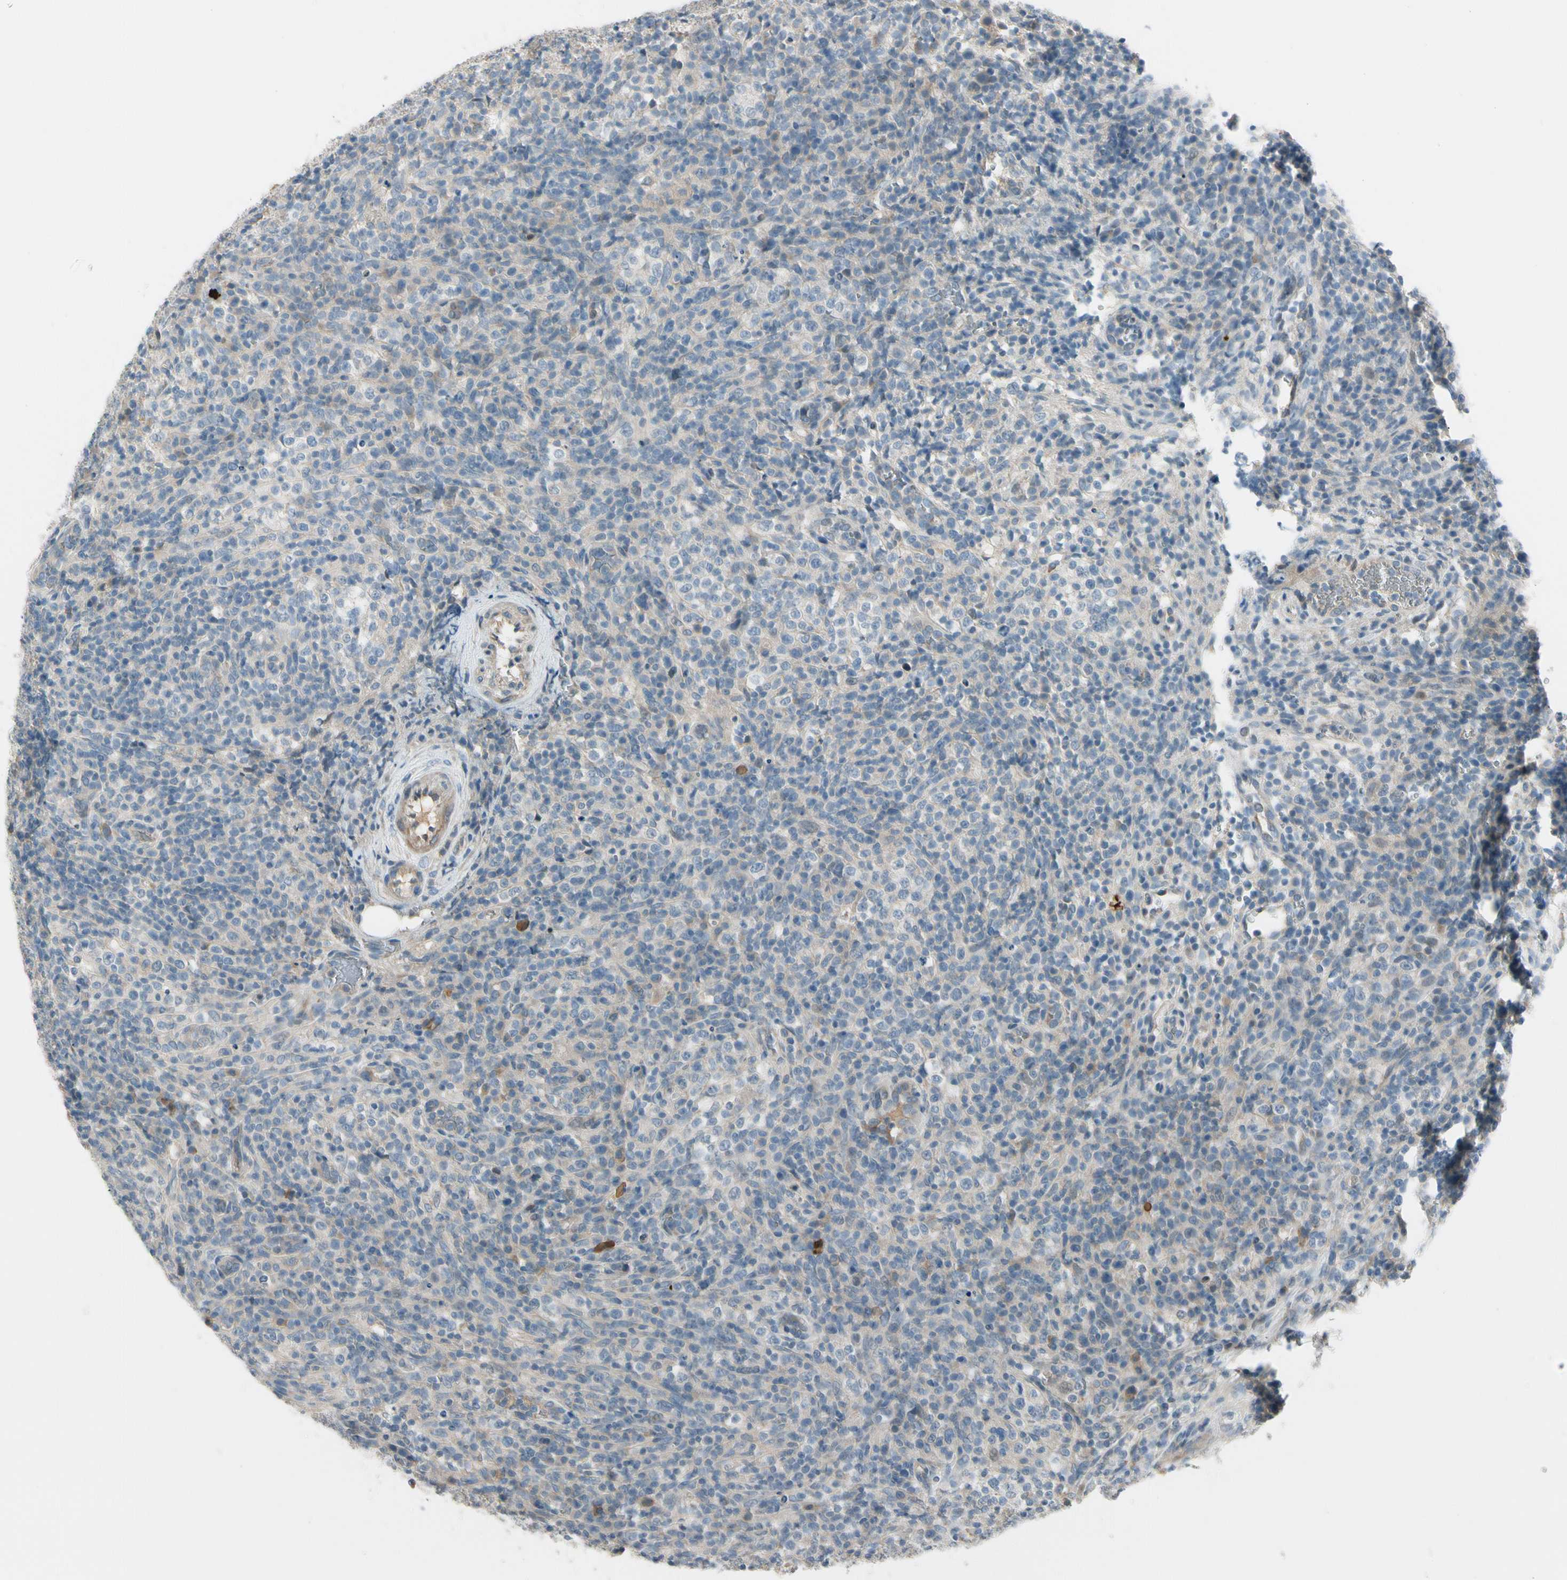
{"staining": {"intensity": "weak", "quantity": "25%-75%", "location": "cytoplasmic/membranous"}, "tissue": "lymphoma", "cell_type": "Tumor cells", "image_type": "cancer", "snomed": [{"axis": "morphology", "description": "Malignant lymphoma, non-Hodgkin's type, High grade"}, {"axis": "topography", "description": "Lymph node"}], "caption": "IHC of lymphoma displays low levels of weak cytoplasmic/membranous positivity in approximately 25%-75% of tumor cells. IHC stains the protein in brown and the nuclei are stained blue.", "gene": "CYP2E1", "patient": {"sex": "female", "age": 76}}